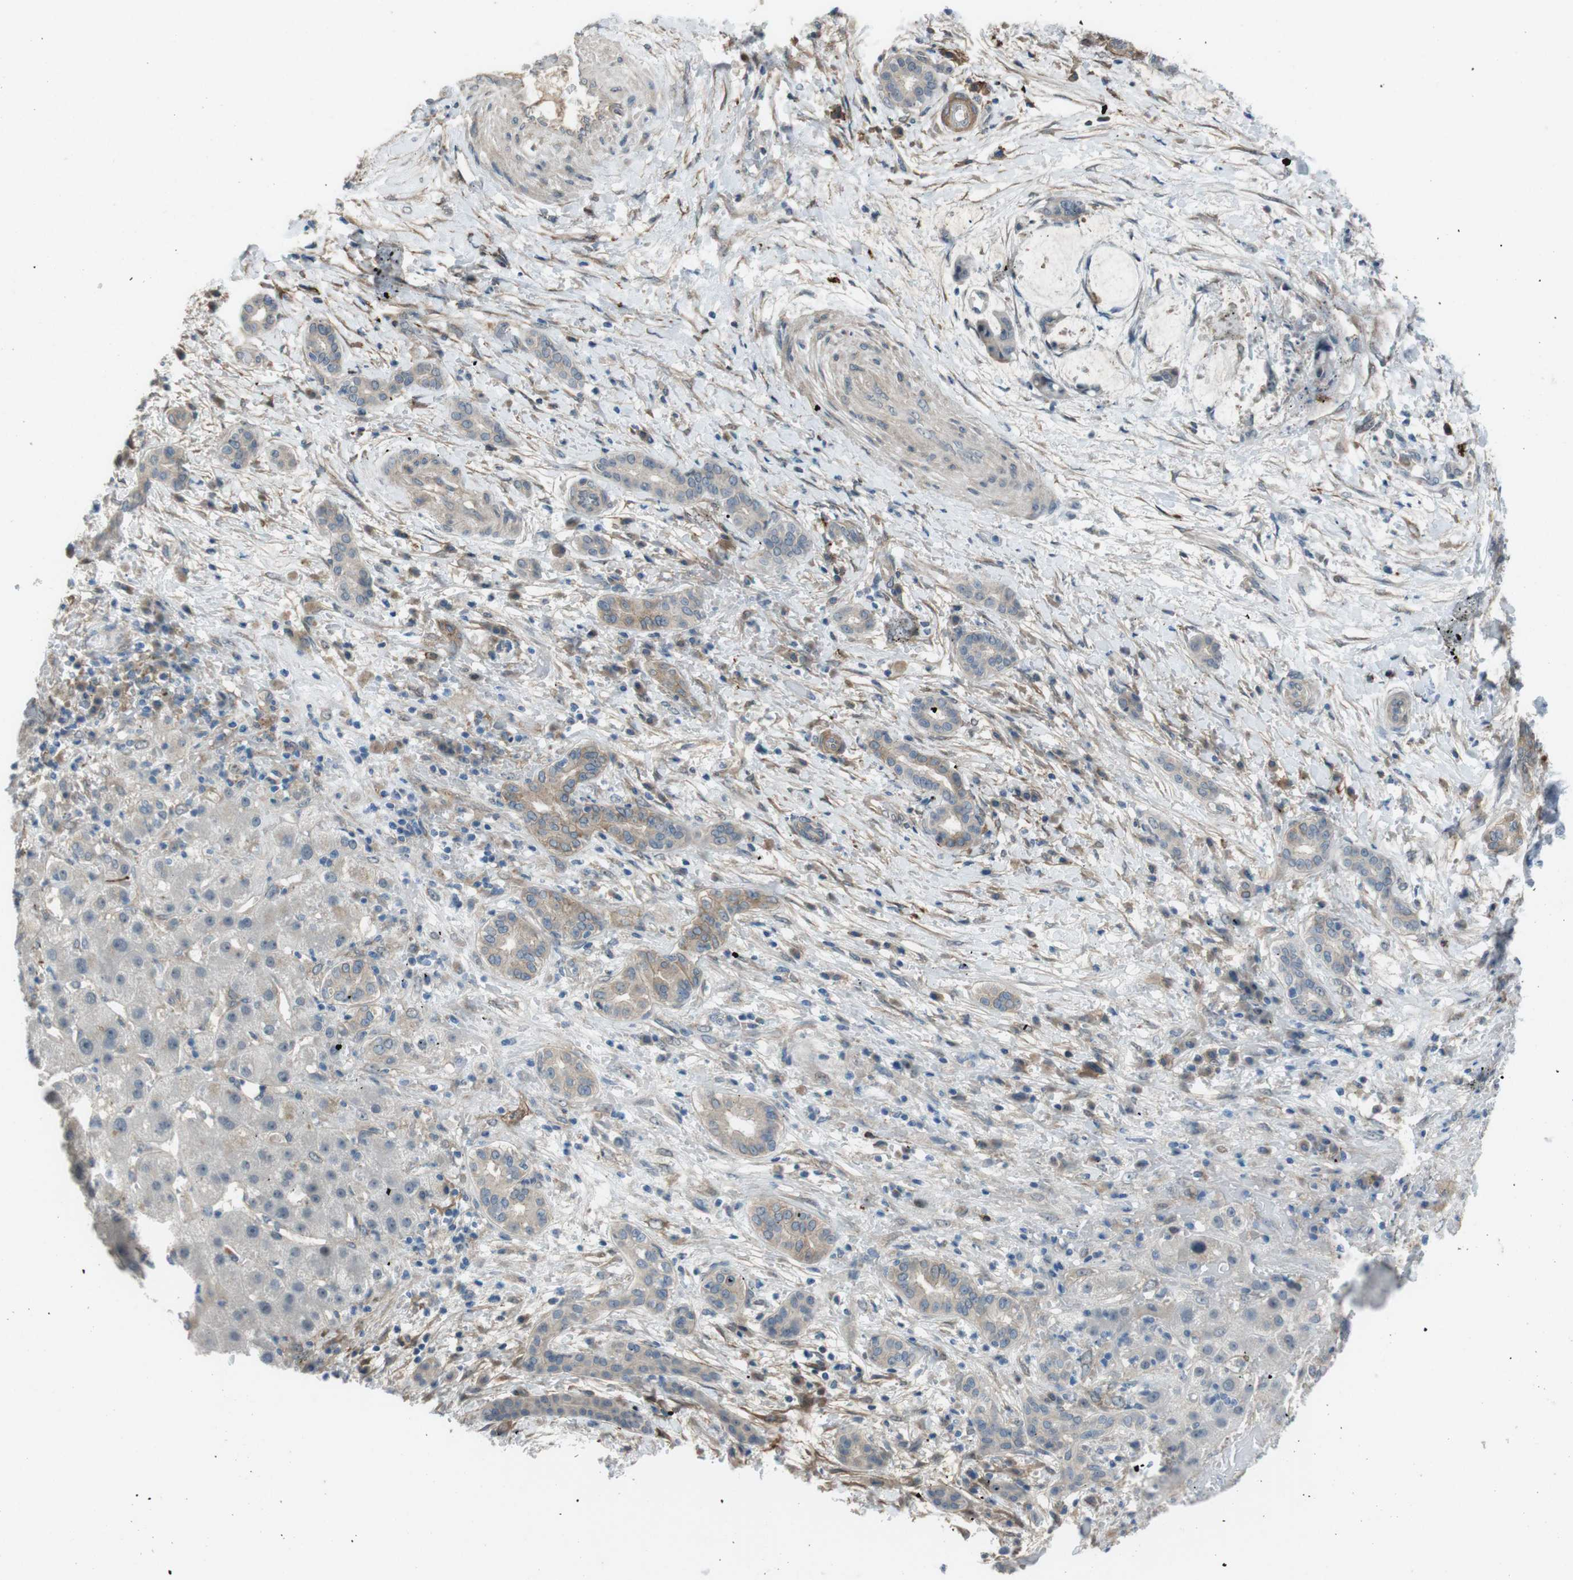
{"staining": {"intensity": "weak", "quantity": "25%-75%", "location": "cytoplasmic/membranous"}, "tissue": "liver cancer", "cell_type": "Tumor cells", "image_type": "cancer", "snomed": [{"axis": "morphology", "description": "Cholangiocarcinoma"}, {"axis": "topography", "description": "Liver"}], "caption": "DAB immunohistochemical staining of human liver cancer exhibits weak cytoplasmic/membranous protein positivity in approximately 25%-75% of tumor cells. (Stains: DAB in brown, nuclei in blue, Microscopy: brightfield microscopy at high magnification).", "gene": "ANK2", "patient": {"sex": "female", "age": 73}}